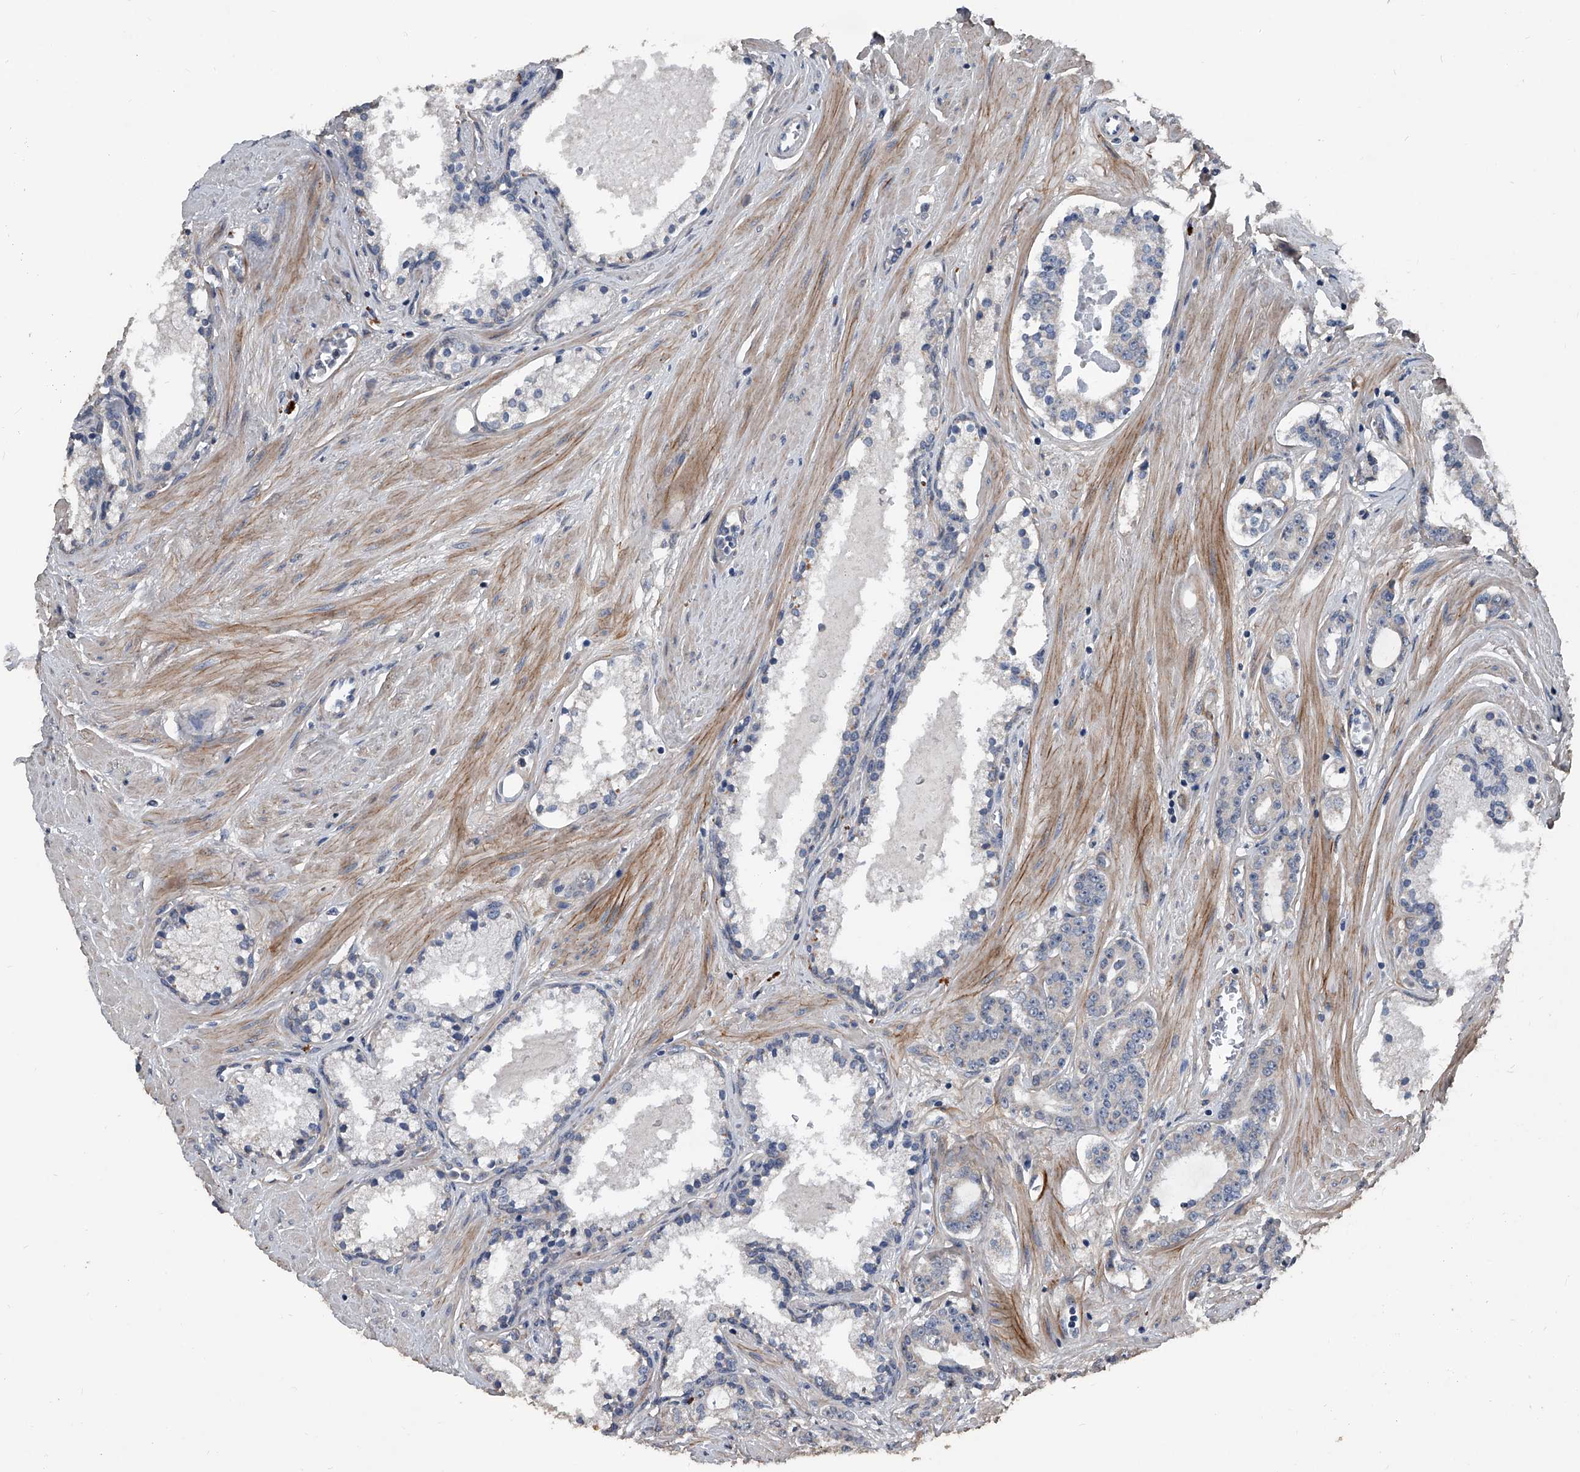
{"staining": {"intensity": "negative", "quantity": "none", "location": "none"}, "tissue": "prostate cancer", "cell_type": "Tumor cells", "image_type": "cancer", "snomed": [{"axis": "morphology", "description": "Adenocarcinoma, High grade"}, {"axis": "topography", "description": "Prostate"}], "caption": "Human prostate cancer stained for a protein using immunohistochemistry (IHC) demonstrates no staining in tumor cells.", "gene": "PHACTR1", "patient": {"sex": "male", "age": 58}}